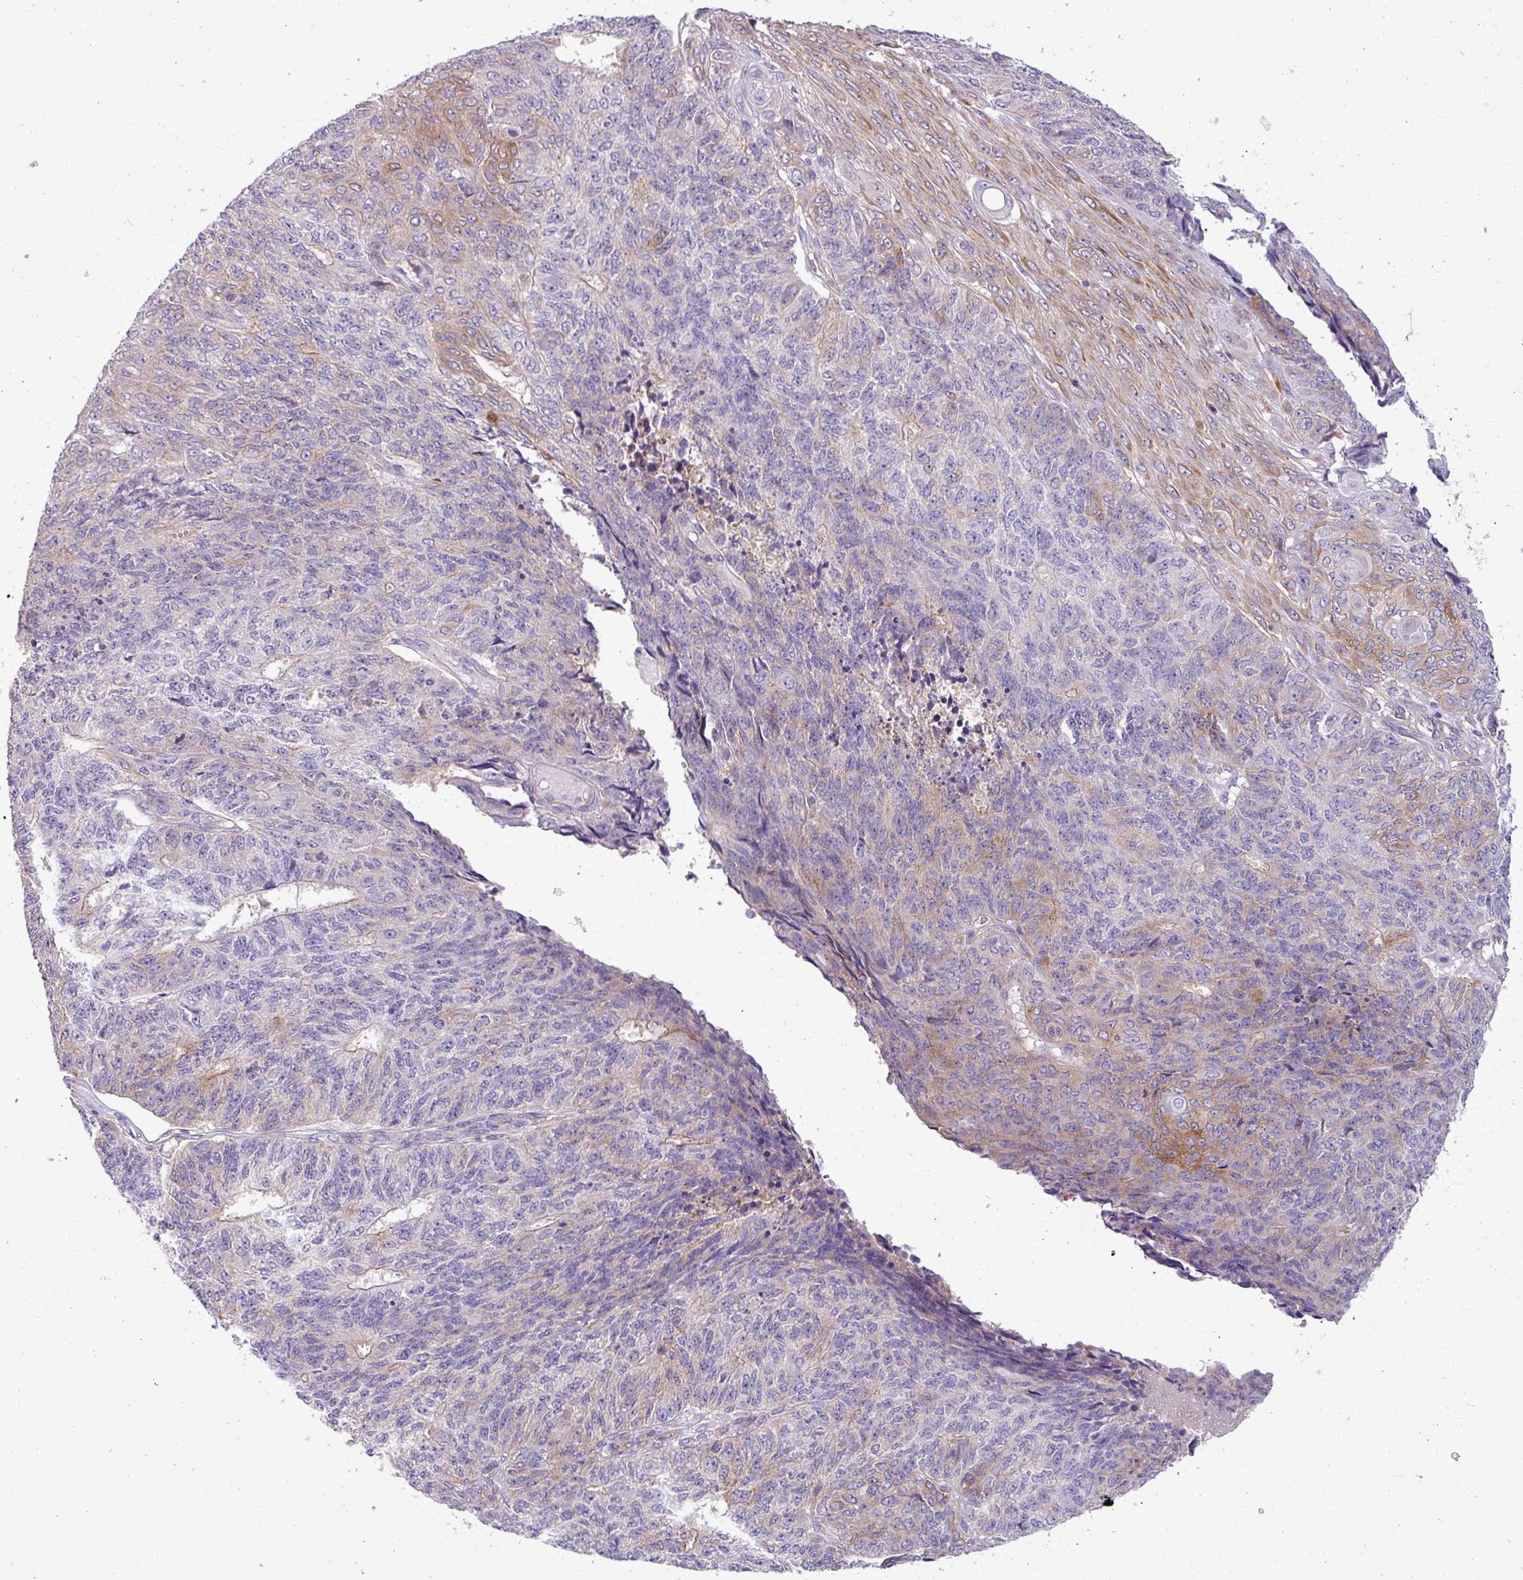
{"staining": {"intensity": "weak", "quantity": "25%-75%", "location": "cytoplasmic/membranous"}, "tissue": "endometrial cancer", "cell_type": "Tumor cells", "image_type": "cancer", "snomed": [{"axis": "morphology", "description": "Adenocarcinoma, NOS"}, {"axis": "topography", "description": "Endometrium"}], "caption": "The histopathology image demonstrates immunohistochemical staining of endometrial cancer (adenocarcinoma). There is weak cytoplasmic/membranous expression is appreciated in about 25%-75% of tumor cells.", "gene": "KIRREL3", "patient": {"sex": "female", "age": 32}}